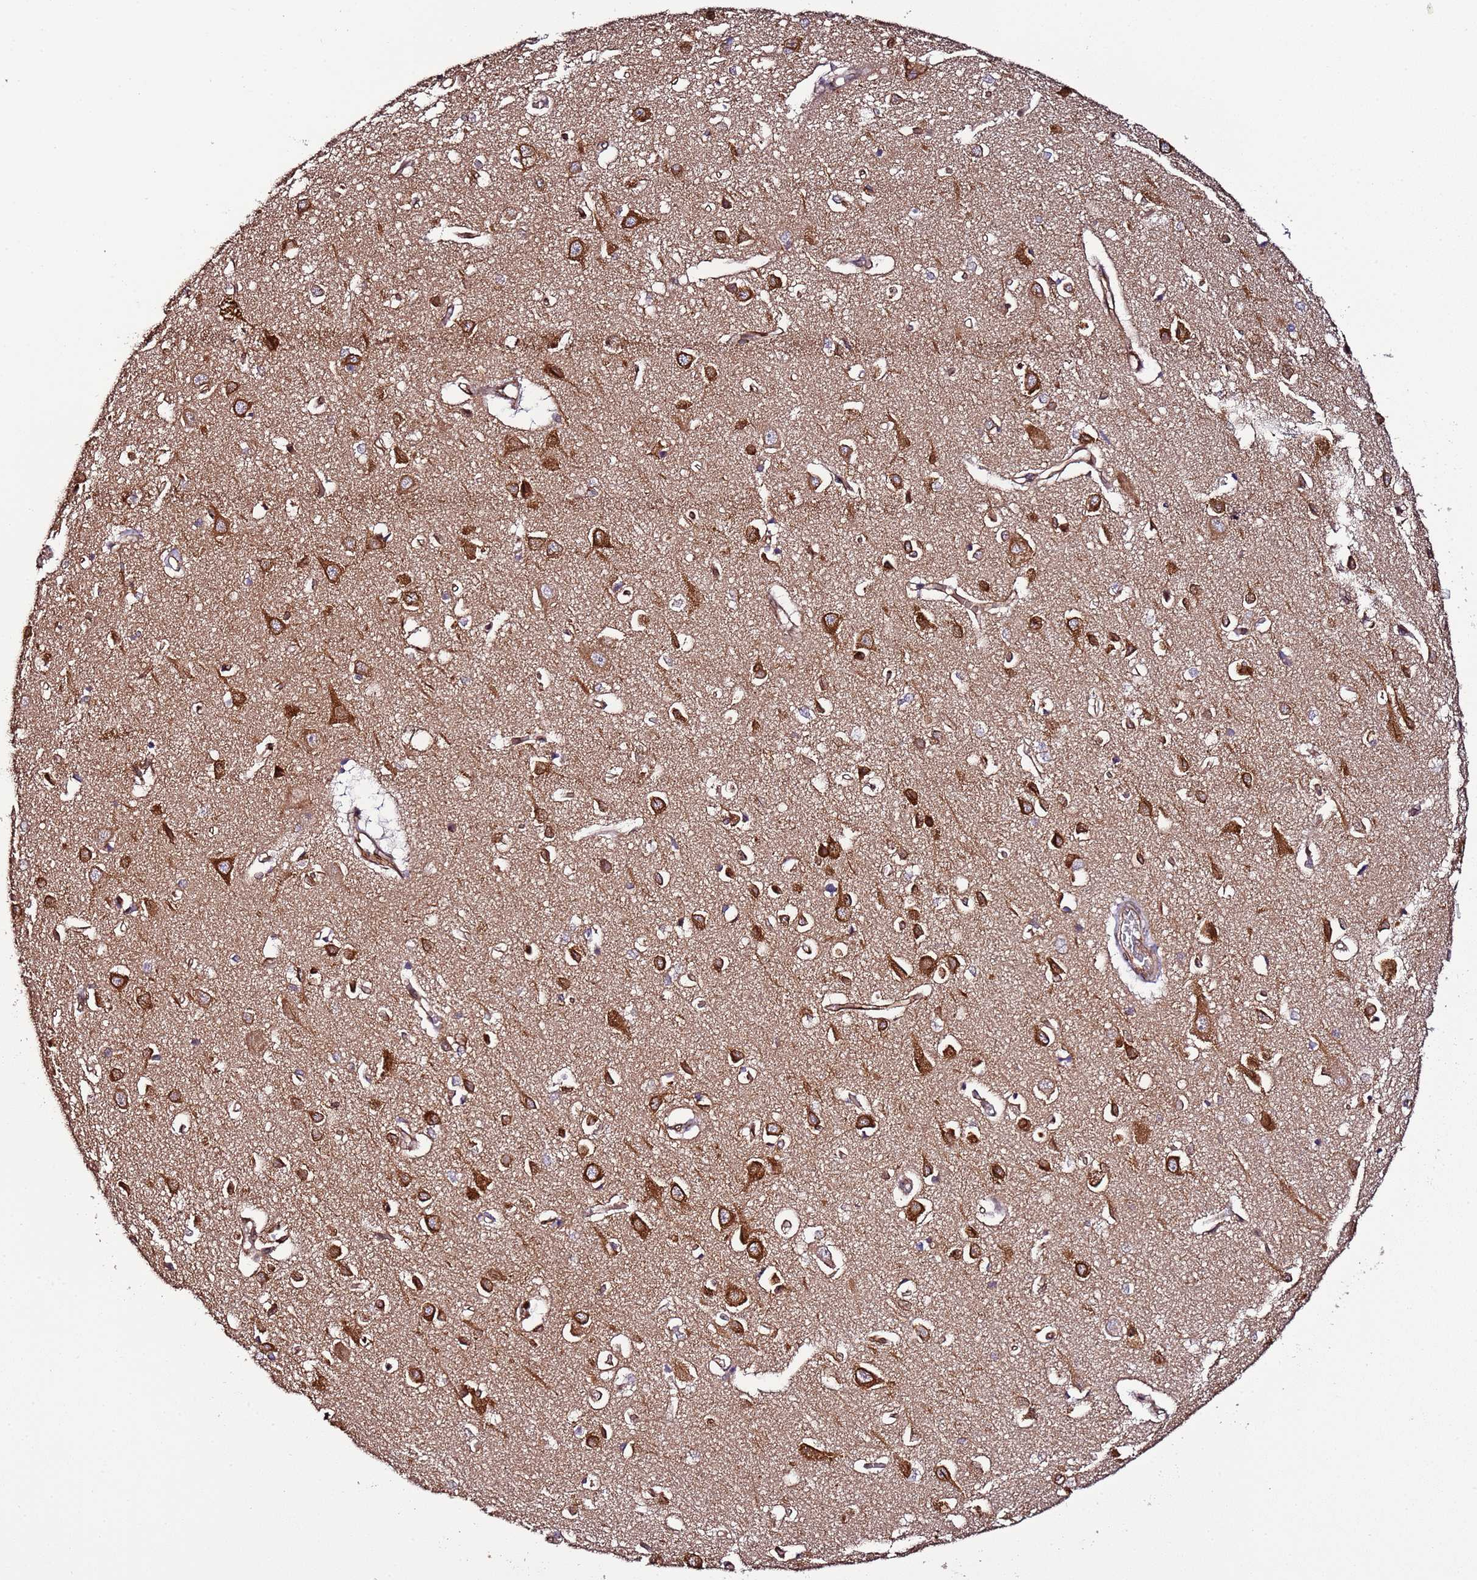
{"staining": {"intensity": "strong", "quantity": ">75%", "location": "cytoplasmic/membranous"}, "tissue": "cerebral cortex", "cell_type": "Endothelial cells", "image_type": "normal", "snomed": [{"axis": "morphology", "description": "Normal tissue, NOS"}, {"axis": "topography", "description": "Cerebral cortex"}], "caption": "High-power microscopy captured an immunohistochemistry (IHC) photomicrograph of benign cerebral cortex, revealing strong cytoplasmic/membranous positivity in approximately >75% of endothelial cells.", "gene": "SLC41A3", "patient": {"sex": "female", "age": 64}}